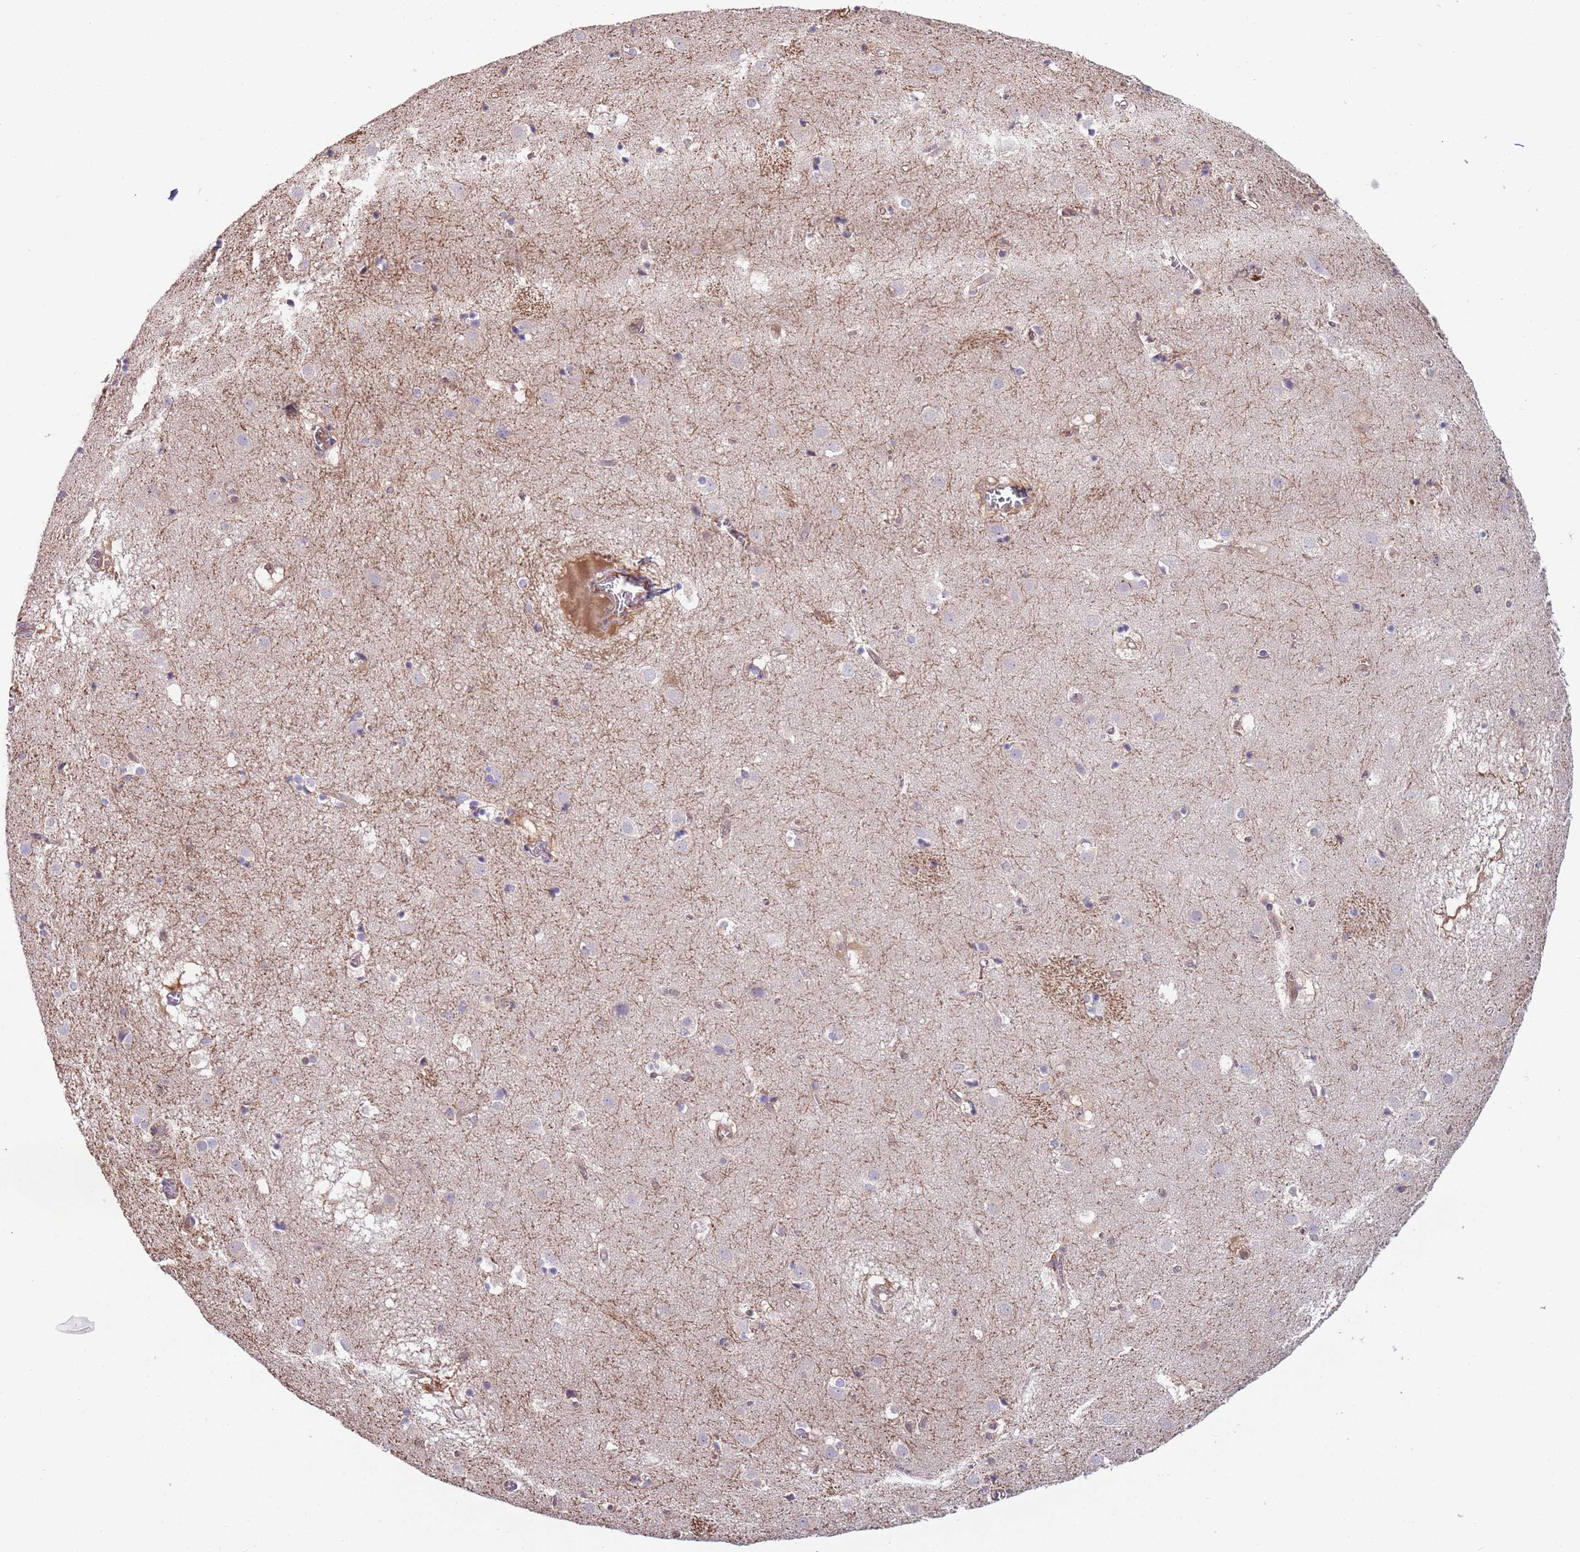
{"staining": {"intensity": "negative", "quantity": "none", "location": "none"}, "tissue": "caudate", "cell_type": "Glial cells", "image_type": "normal", "snomed": [{"axis": "morphology", "description": "Normal tissue, NOS"}, {"axis": "topography", "description": "Lateral ventricle wall"}], "caption": "Immunohistochemistry (IHC) of normal caudate demonstrates no staining in glial cells.", "gene": "GSDMD", "patient": {"sex": "male", "age": 70}}